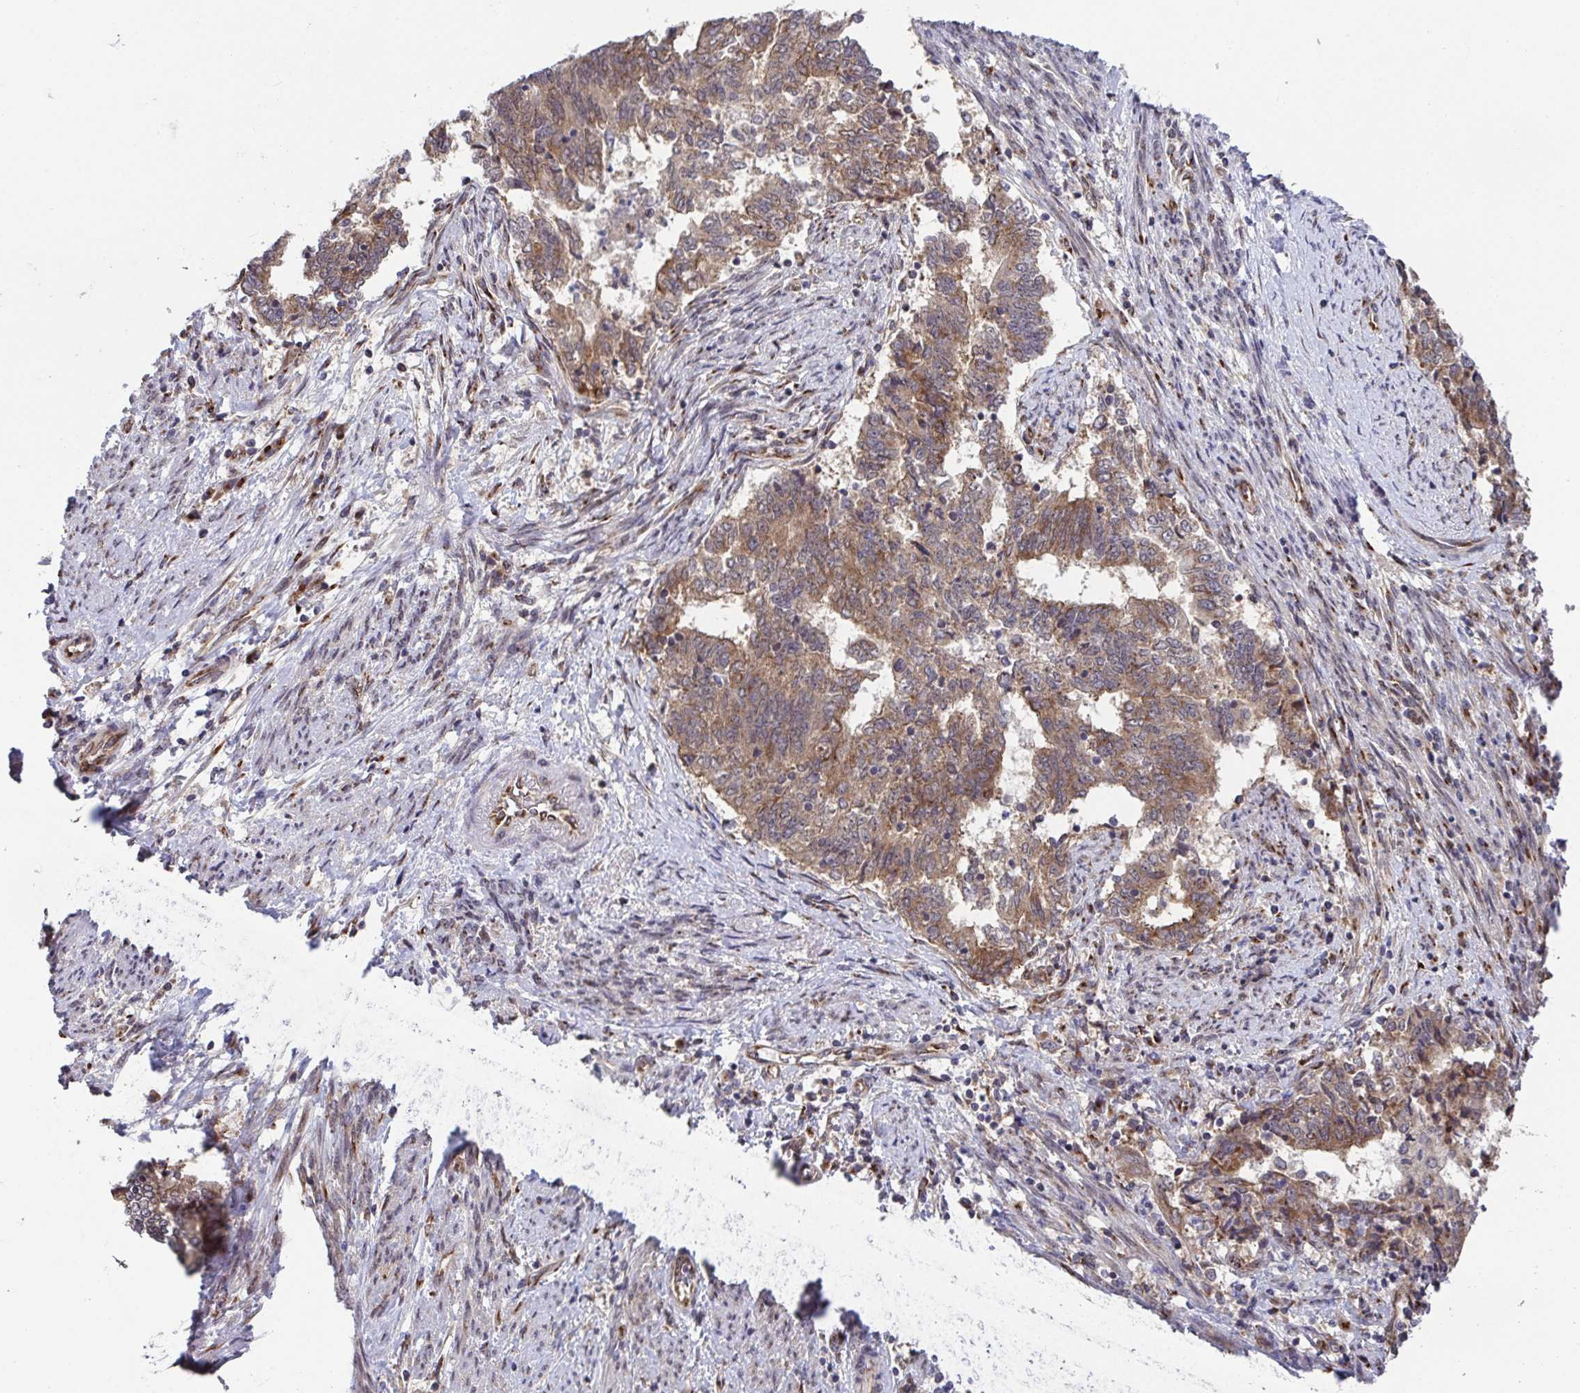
{"staining": {"intensity": "moderate", "quantity": ">75%", "location": "cytoplasmic/membranous"}, "tissue": "endometrial cancer", "cell_type": "Tumor cells", "image_type": "cancer", "snomed": [{"axis": "morphology", "description": "Adenocarcinoma, NOS"}, {"axis": "topography", "description": "Endometrium"}], "caption": "This micrograph displays endometrial cancer (adenocarcinoma) stained with immunohistochemistry to label a protein in brown. The cytoplasmic/membranous of tumor cells show moderate positivity for the protein. Nuclei are counter-stained blue.", "gene": "ATP5MJ", "patient": {"sex": "female", "age": 65}}